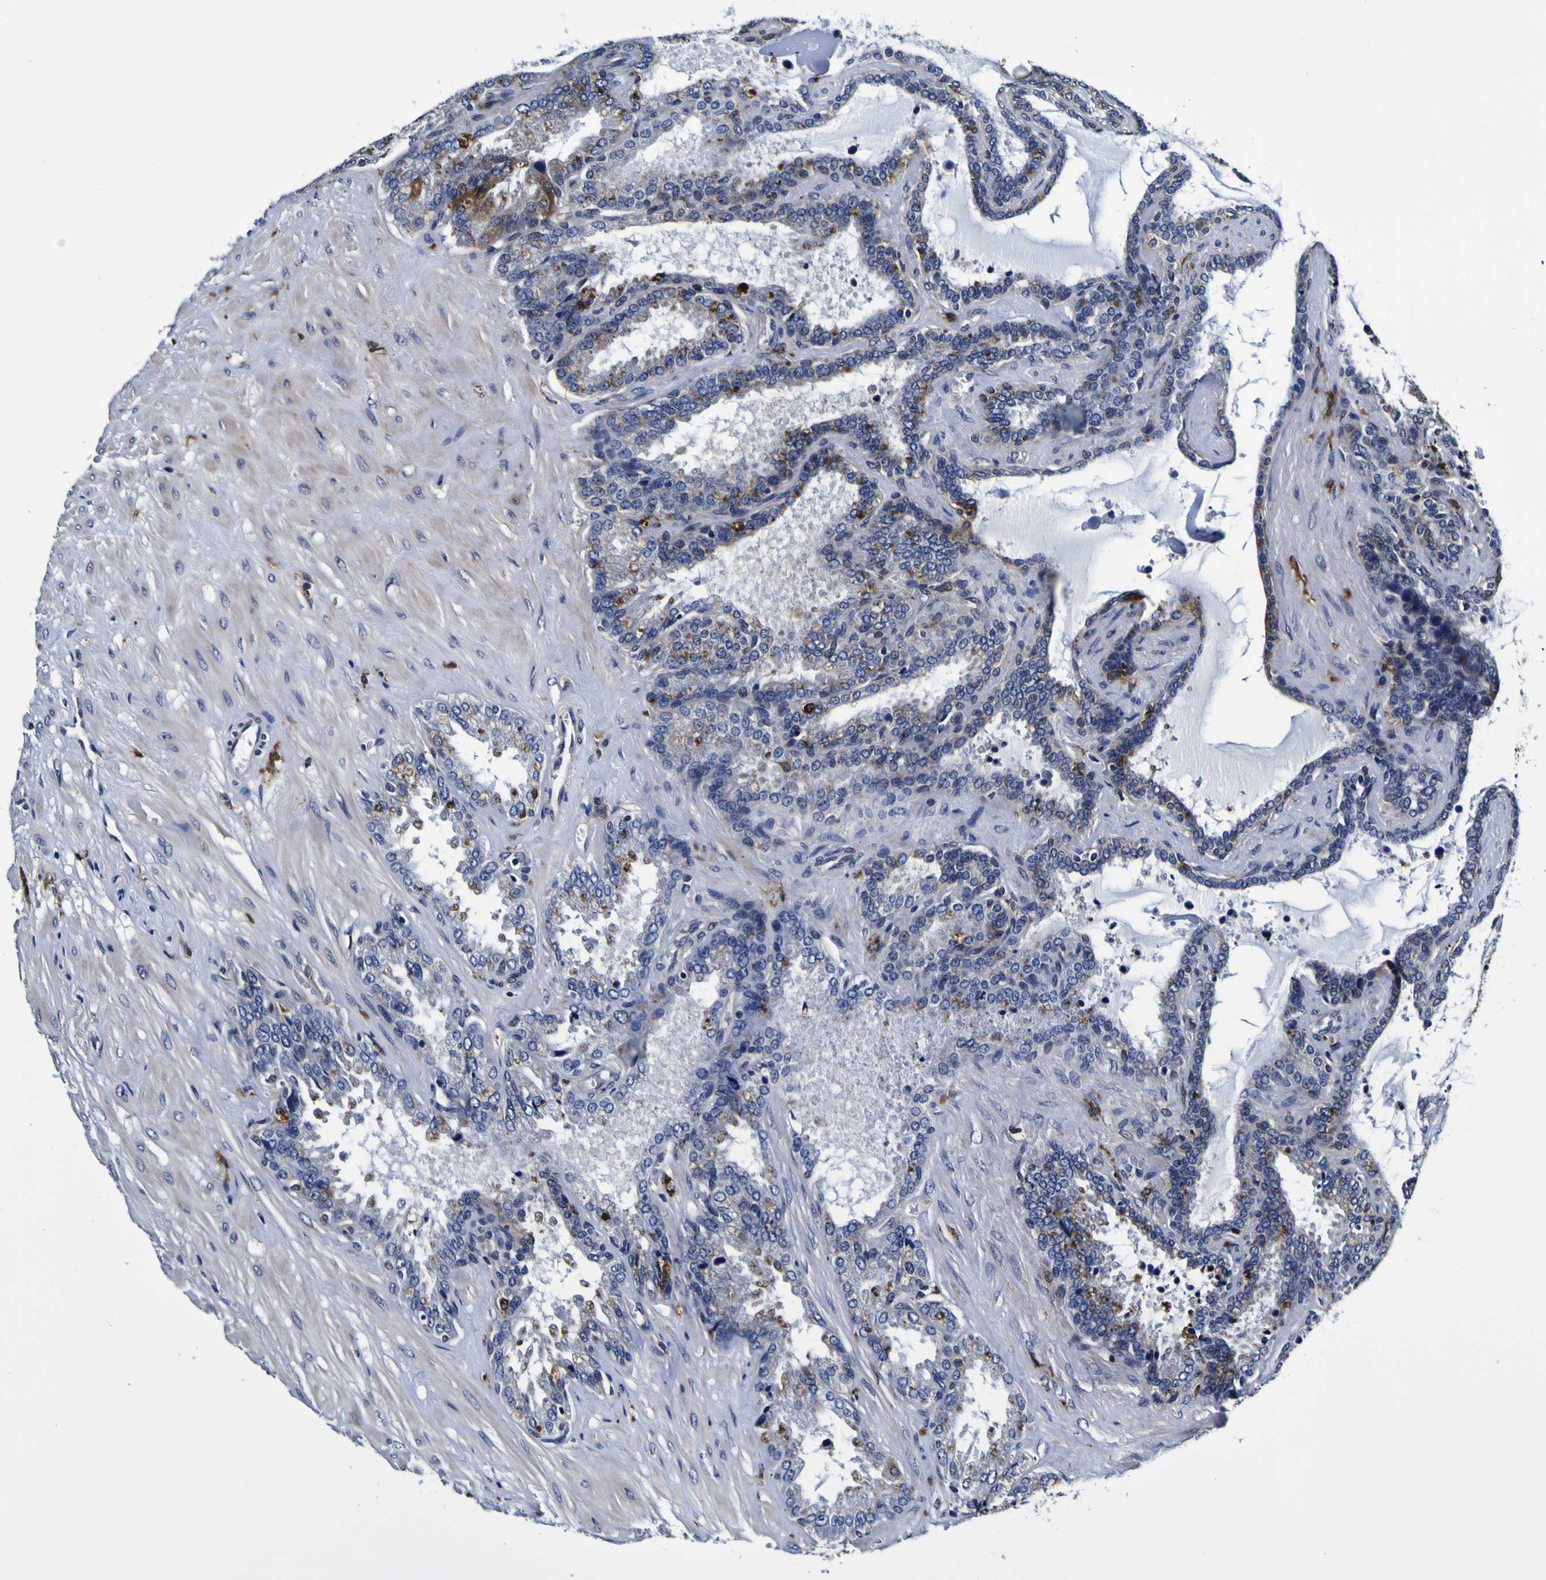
{"staining": {"intensity": "weak", "quantity": "<25%", "location": "cytoplasmic/membranous"}, "tissue": "seminal vesicle", "cell_type": "Glandular cells", "image_type": "normal", "snomed": [{"axis": "morphology", "description": "Normal tissue, NOS"}, {"axis": "topography", "description": "Seminal veicle"}], "caption": "DAB immunohistochemical staining of unremarkable seminal vesicle displays no significant positivity in glandular cells.", "gene": "GPX1", "patient": {"sex": "male", "age": 46}}